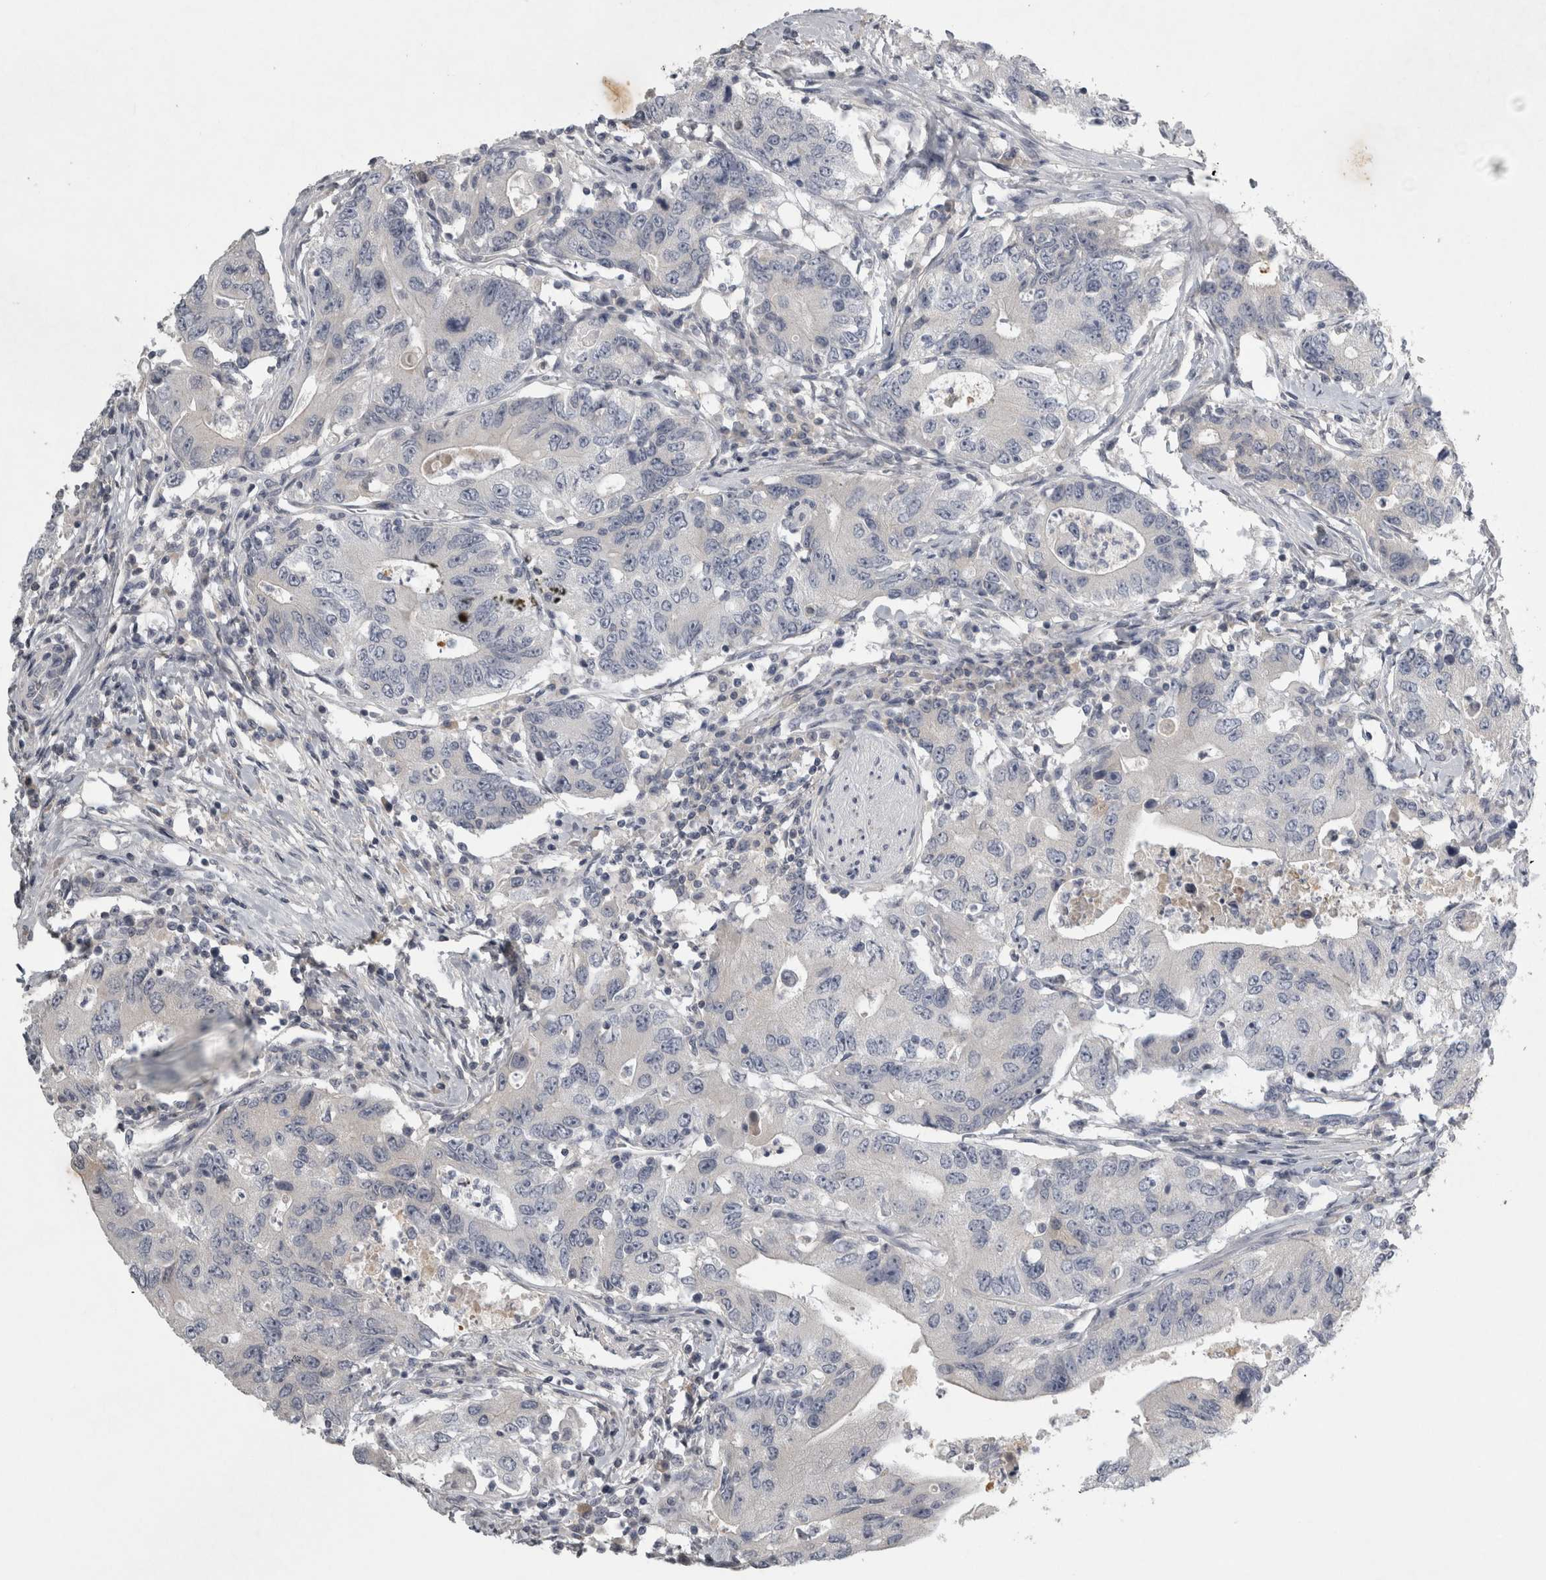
{"staining": {"intensity": "negative", "quantity": "none", "location": "none"}, "tissue": "colorectal cancer", "cell_type": "Tumor cells", "image_type": "cancer", "snomed": [{"axis": "morphology", "description": "Adenocarcinoma, NOS"}, {"axis": "topography", "description": "Colon"}], "caption": "Immunohistochemistry (IHC) photomicrograph of neoplastic tissue: human colorectal cancer stained with DAB exhibits no significant protein staining in tumor cells. (Brightfield microscopy of DAB (3,3'-diaminobenzidine) IHC at high magnification).", "gene": "ENPP7", "patient": {"sex": "female", "age": 77}}